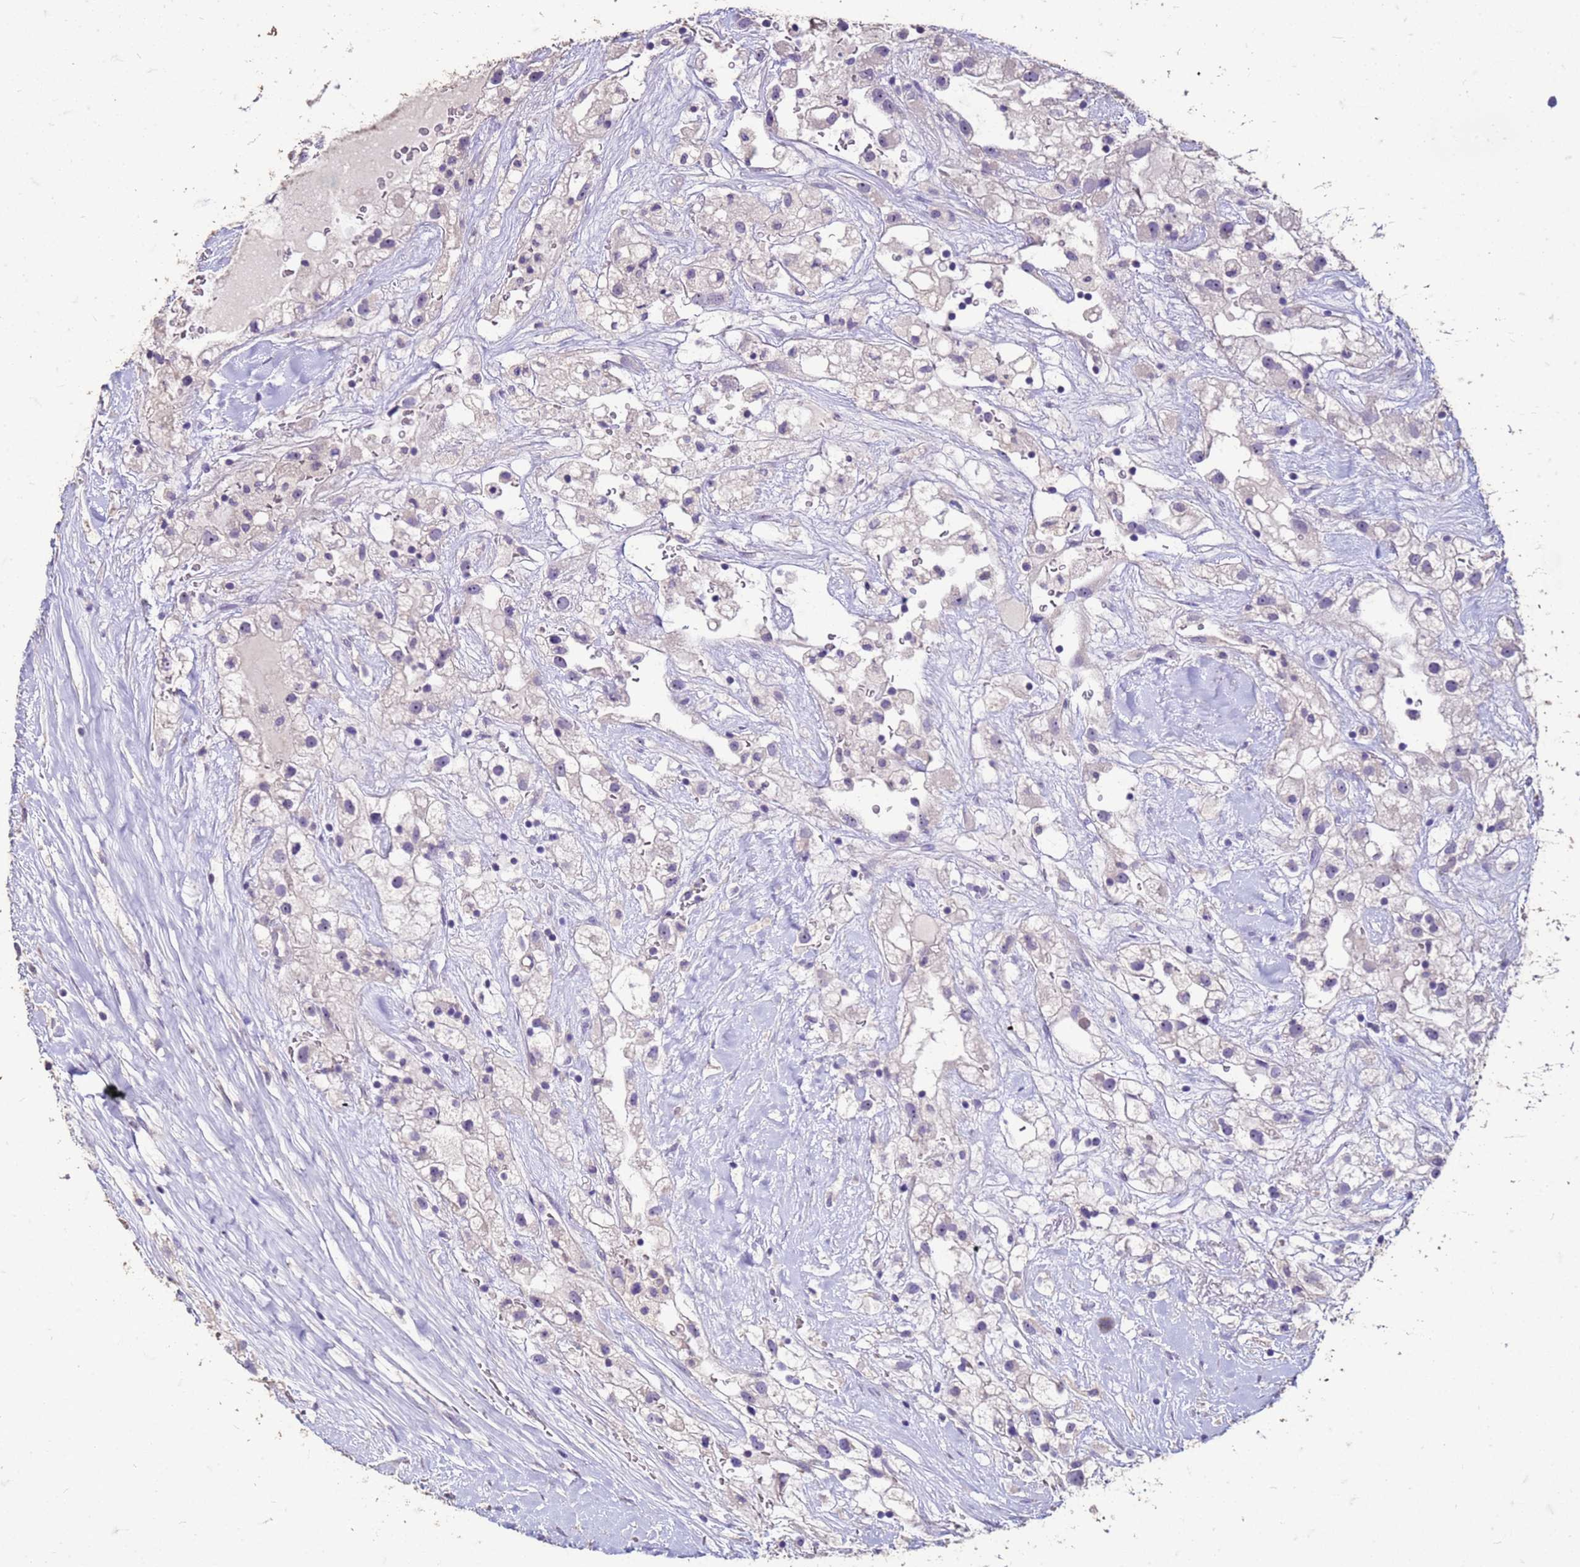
{"staining": {"intensity": "negative", "quantity": "none", "location": "none"}, "tissue": "renal cancer", "cell_type": "Tumor cells", "image_type": "cancer", "snomed": [{"axis": "morphology", "description": "Adenocarcinoma, NOS"}, {"axis": "topography", "description": "Kidney"}], "caption": "Tumor cells are negative for protein expression in human renal adenocarcinoma.", "gene": "FAM184B", "patient": {"sex": "male", "age": 59}}